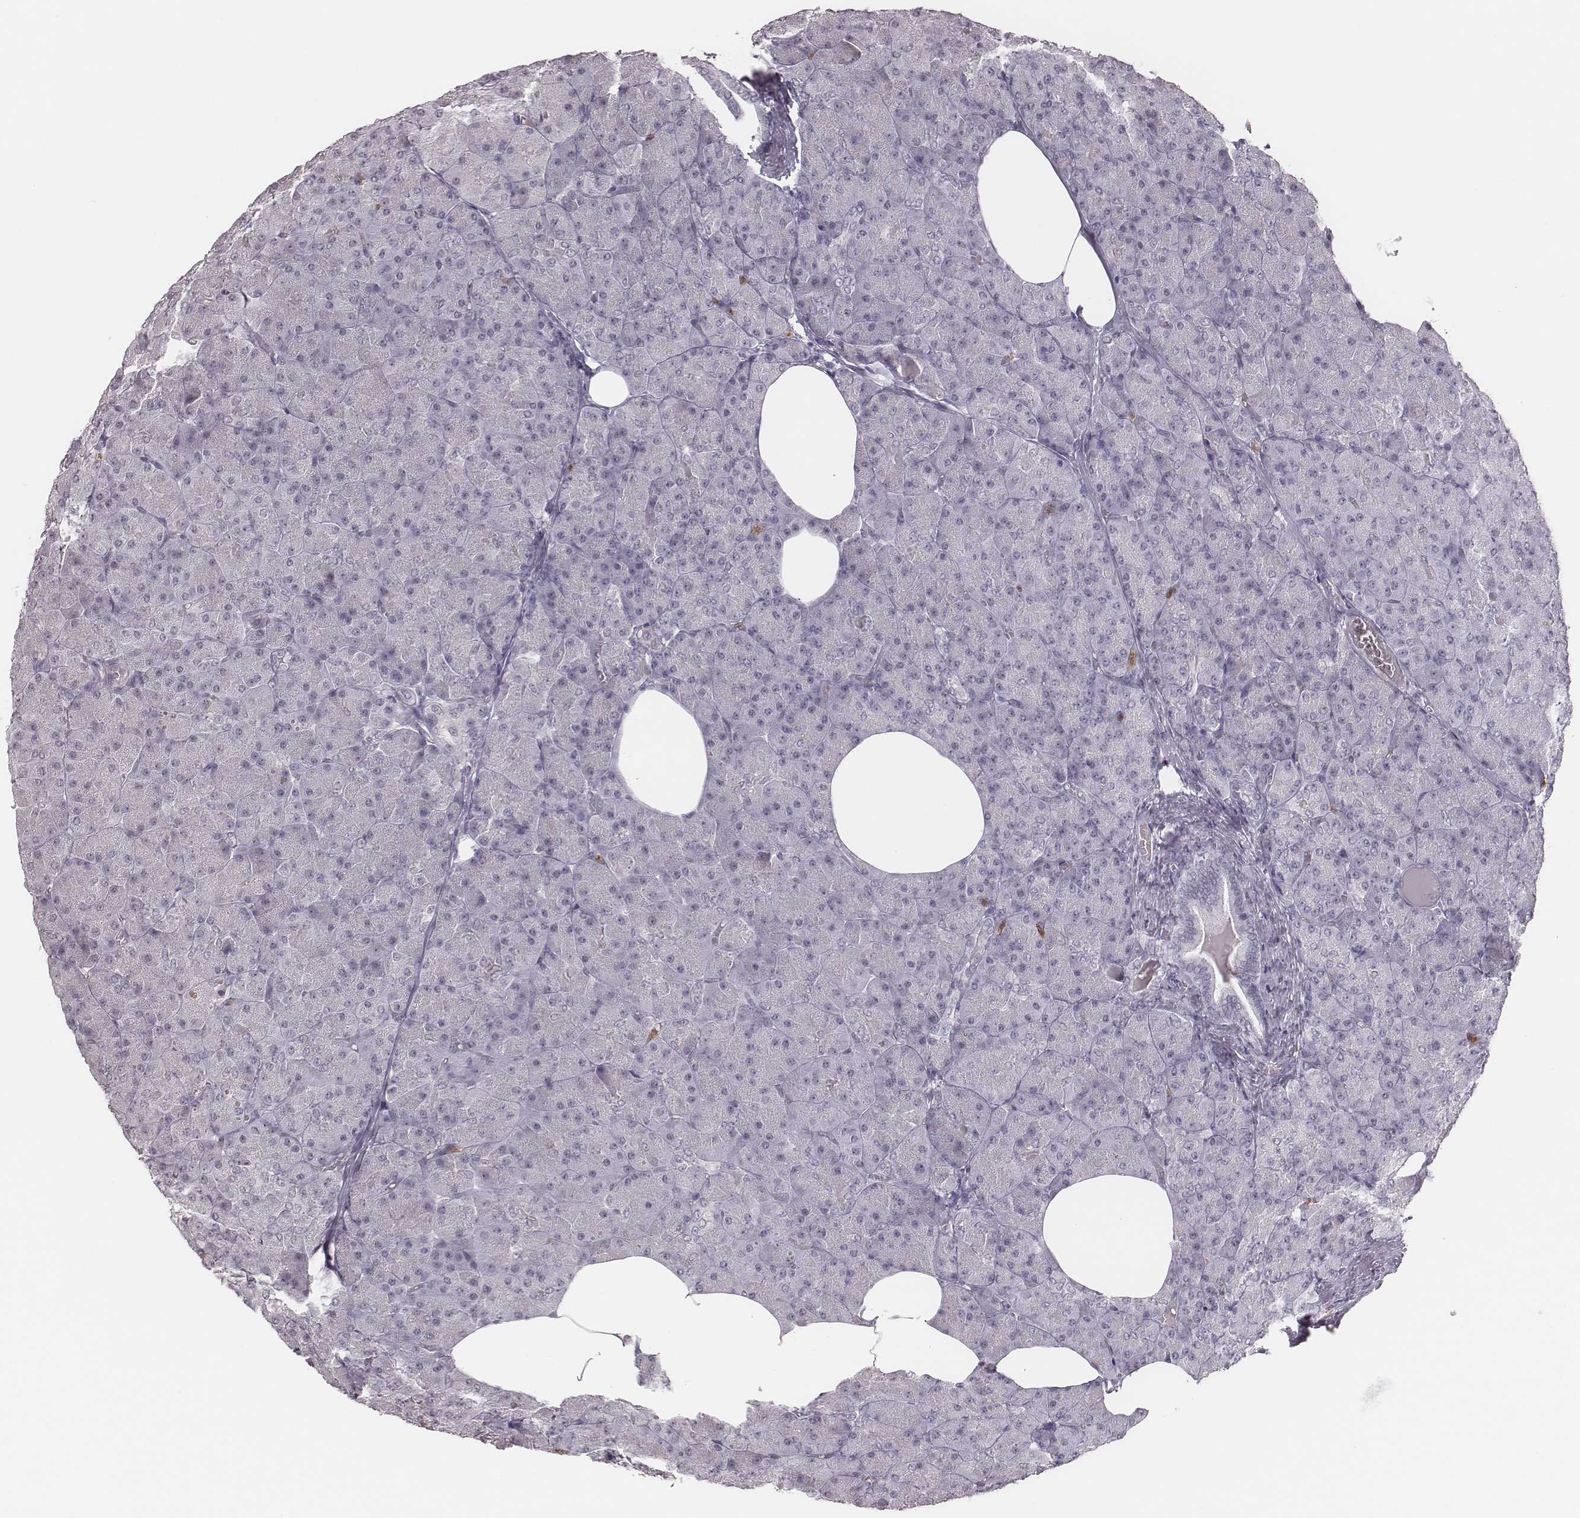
{"staining": {"intensity": "negative", "quantity": "none", "location": "none"}, "tissue": "pancreas", "cell_type": "Exocrine glandular cells", "image_type": "normal", "snomed": [{"axis": "morphology", "description": "Normal tissue, NOS"}, {"axis": "topography", "description": "Pancreas"}], "caption": "Micrograph shows no significant protein staining in exocrine glandular cells of benign pancreas. Brightfield microscopy of IHC stained with DAB (3,3'-diaminobenzidine) (brown) and hematoxylin (blue), captured at high magnification.", "gene": "KITLG", "patient": {"sex": "female", "age": 45}}